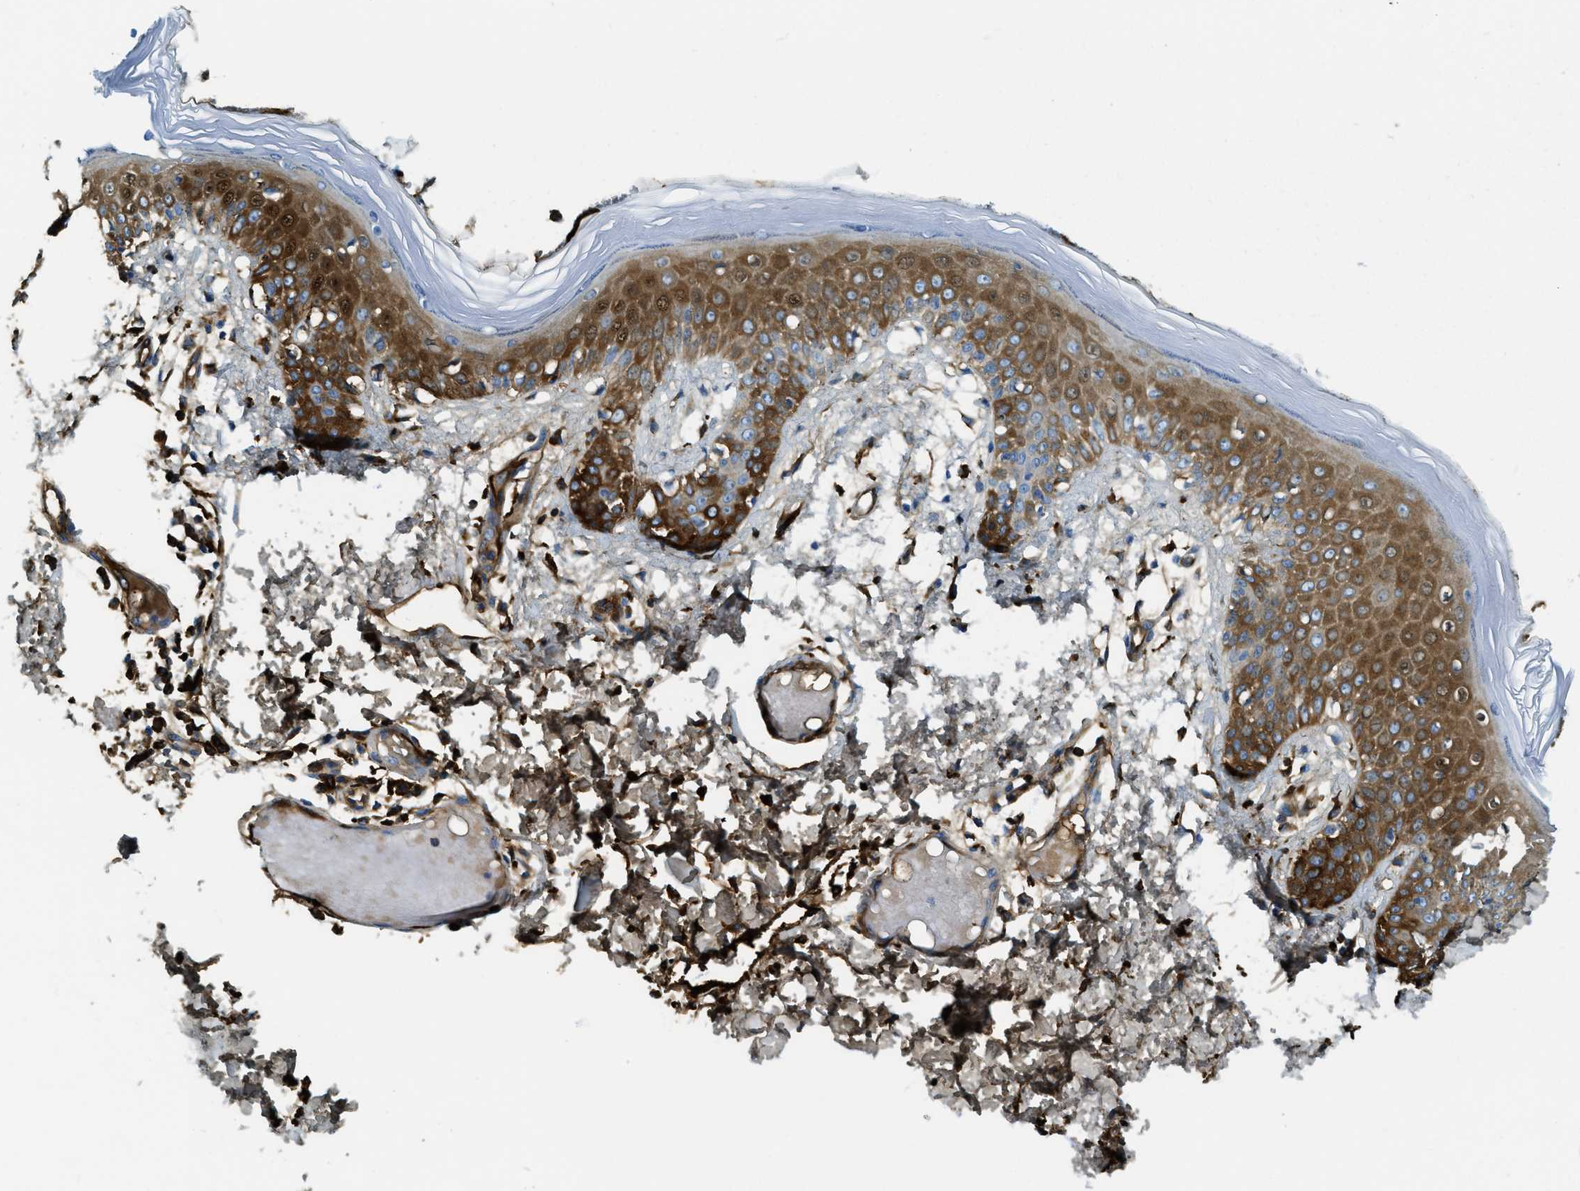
{"staining": {"intensity": "strong", "quantity": ">75%", "location": "cytoplasmic/membranous"}, "tissue": "skin", "cell_type": "Fibroblasts", "image_type": "normal", "snomed": [{"axis": "morphology", "description": "Normal tissue, NOS"}, {"axis": "topography", "description": "Skin"}], "caption": "Immunohistochemical staining of unremarkable skin demonstrates strong cytoplasmic/membranous protein staining in about >75% of fibroblasts. Nuclei are stained in blue.", "gene": "TRIM59", "patient": {"sex": "male", "age": 53}}